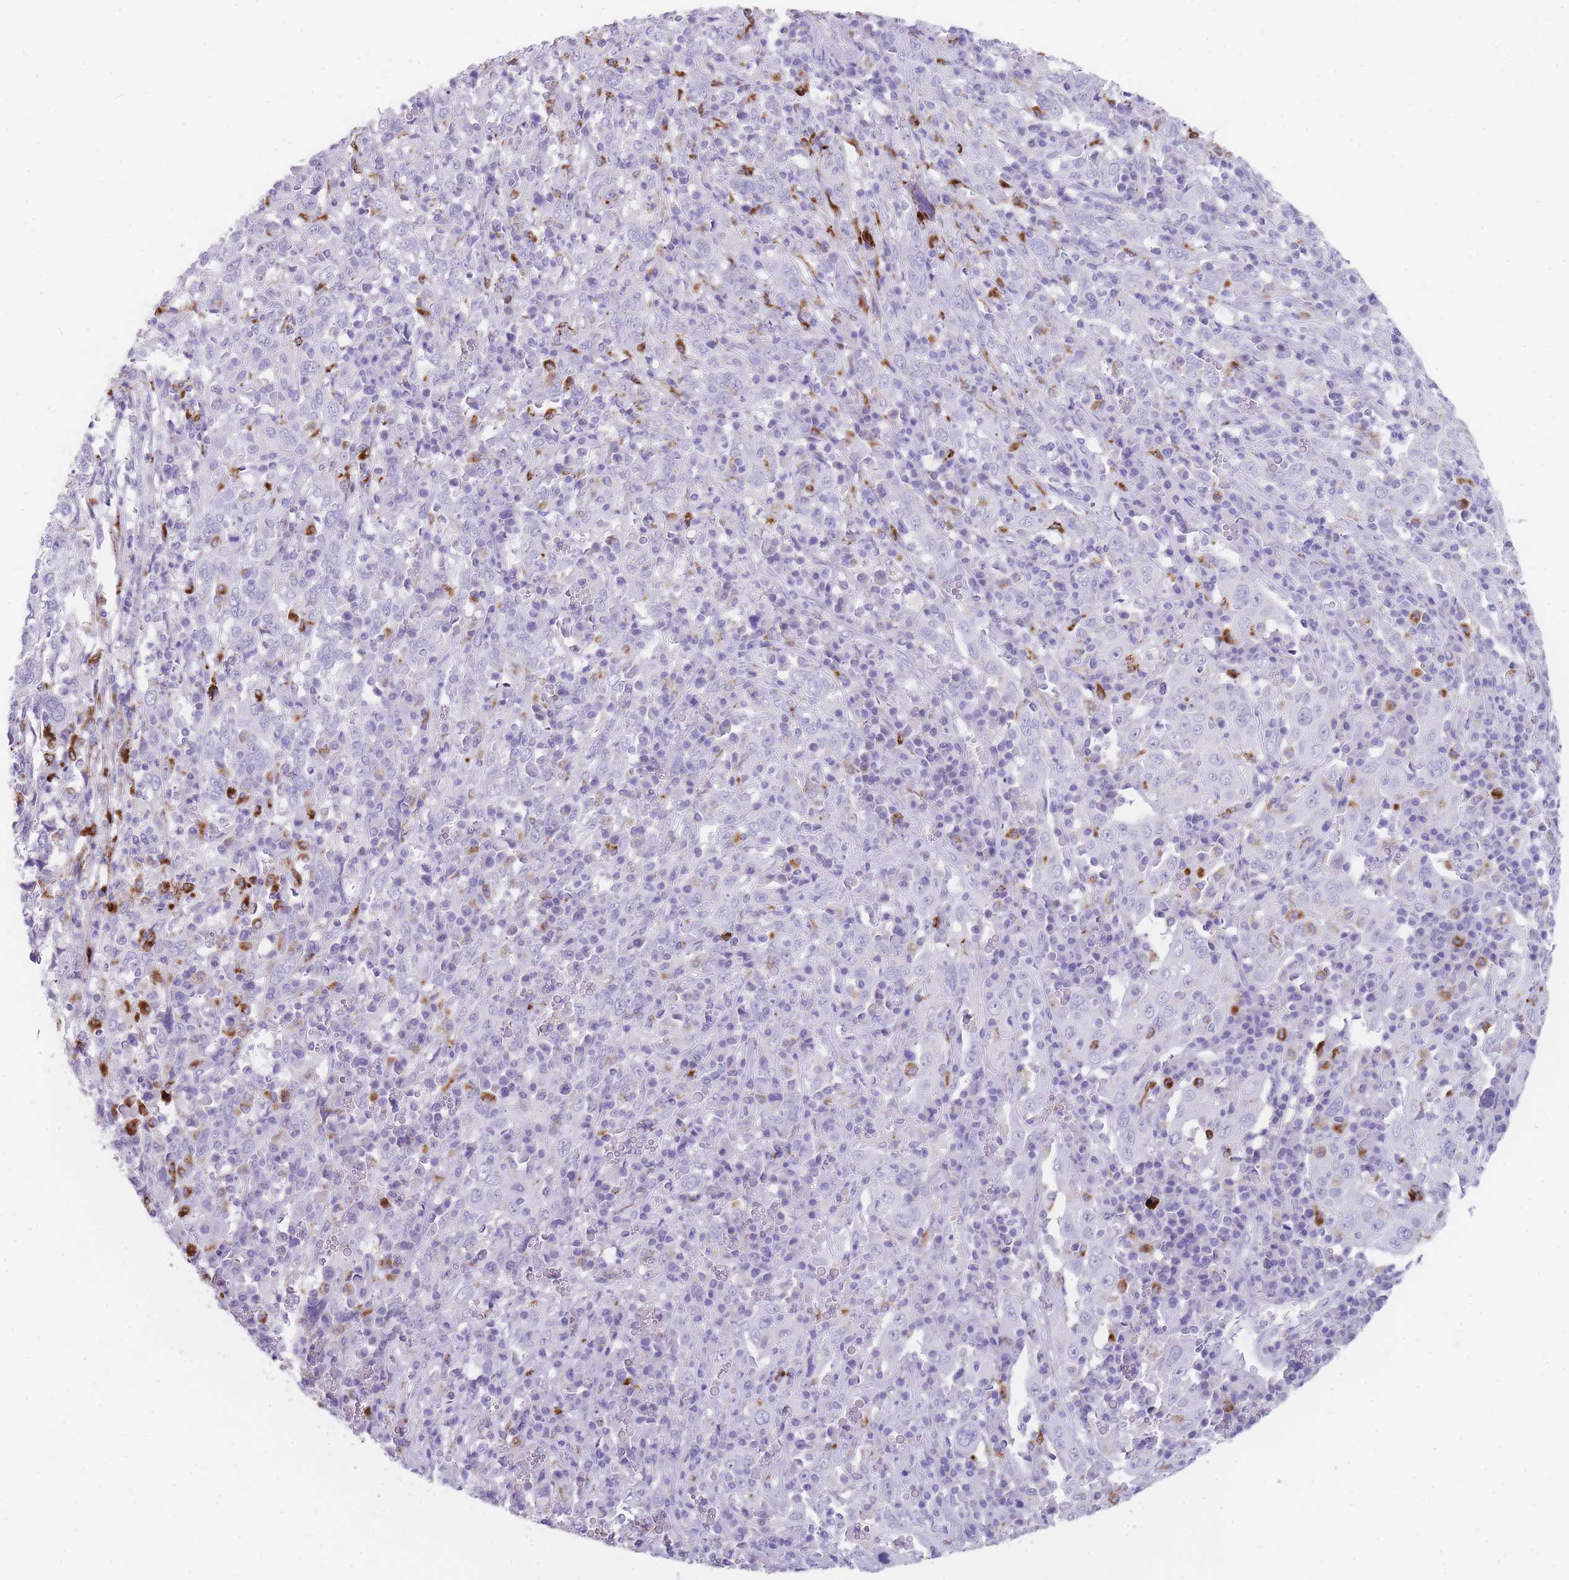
{"staining": {"intensity": "negative", "quantity": "none", "location": "none"}, "tissue": "cervical cancer", "cell_type": "Tumor cells", "image_type": "cancer", "snomed": [{"axis": "morphology", "description": "Squamous cell carcinoma, NOS"}, {"axis": "topography", "description": "Cervix"}], "caption": "The immunohistochemistry image has no significant positivity in tumor cells of cervical cancer (squamous cell carcinoma) tissue.", "gene": "RHO", "patient": {"sex": "female", "age": 46}}